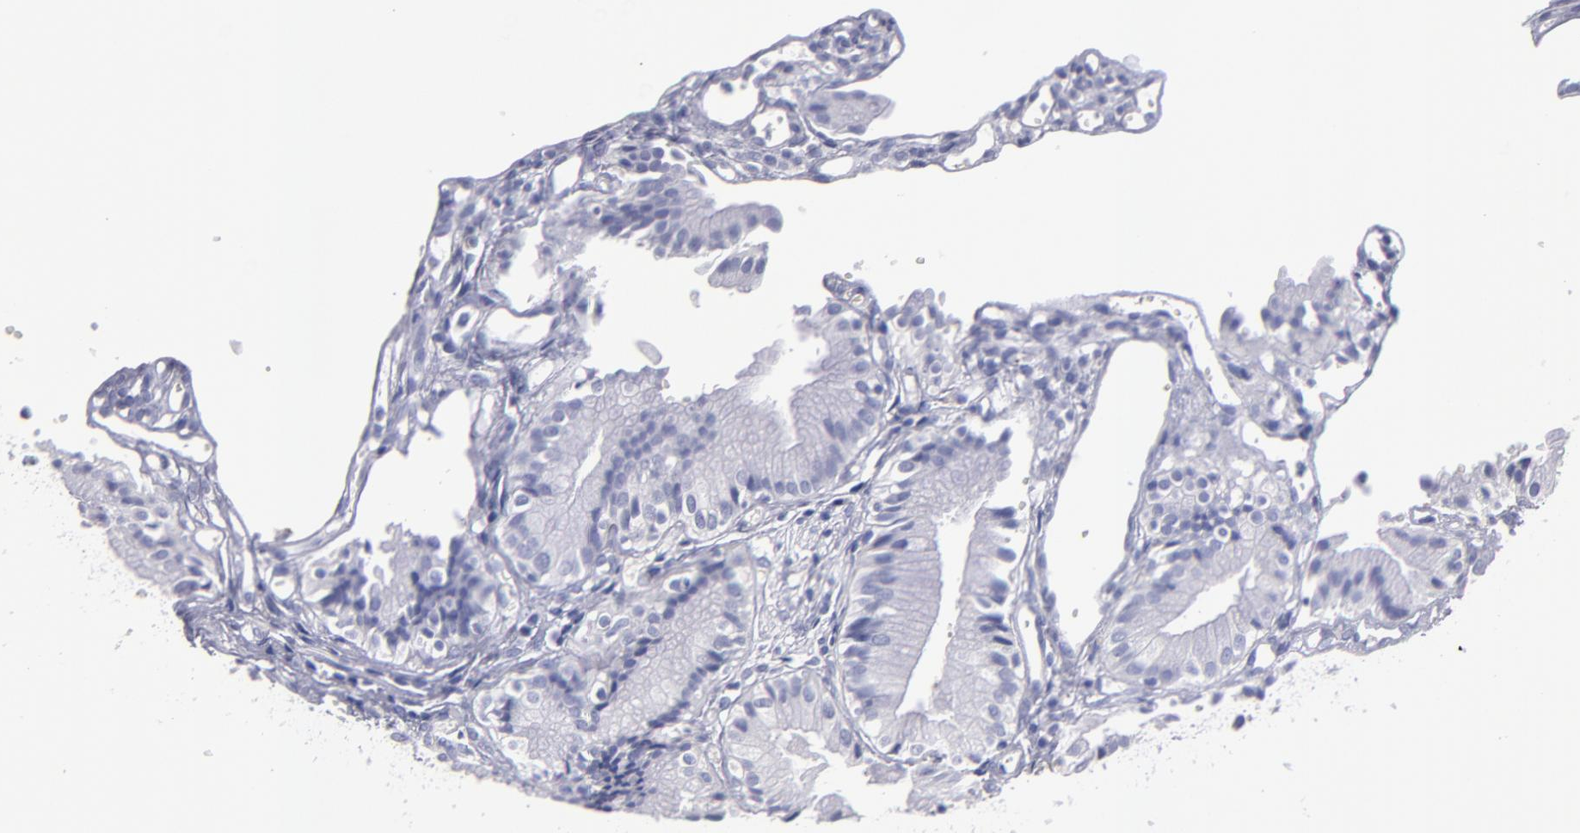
{"staining": {"intensity": "negative", "quantity": "none", "location": "none"}, "tissue": "gallbladder", "cell_type": "Glandular cells", "image_type": "normal", "snomed": [{"axis": "morphology", "description": "Normal tissue, NOS"}, {"axis": "topography", "description": "Gallbladder"}], "caption": "The photomicrograph displays no staining of glandular cells in unremarkable gallbladder. (DAB (3,3'-diaminobenzidine) immunohistochemistry (IHC) visualized using brightfield microscopy, high magnification).", "gene": "MB", "patient": {"sex": "male", "age": 65}}